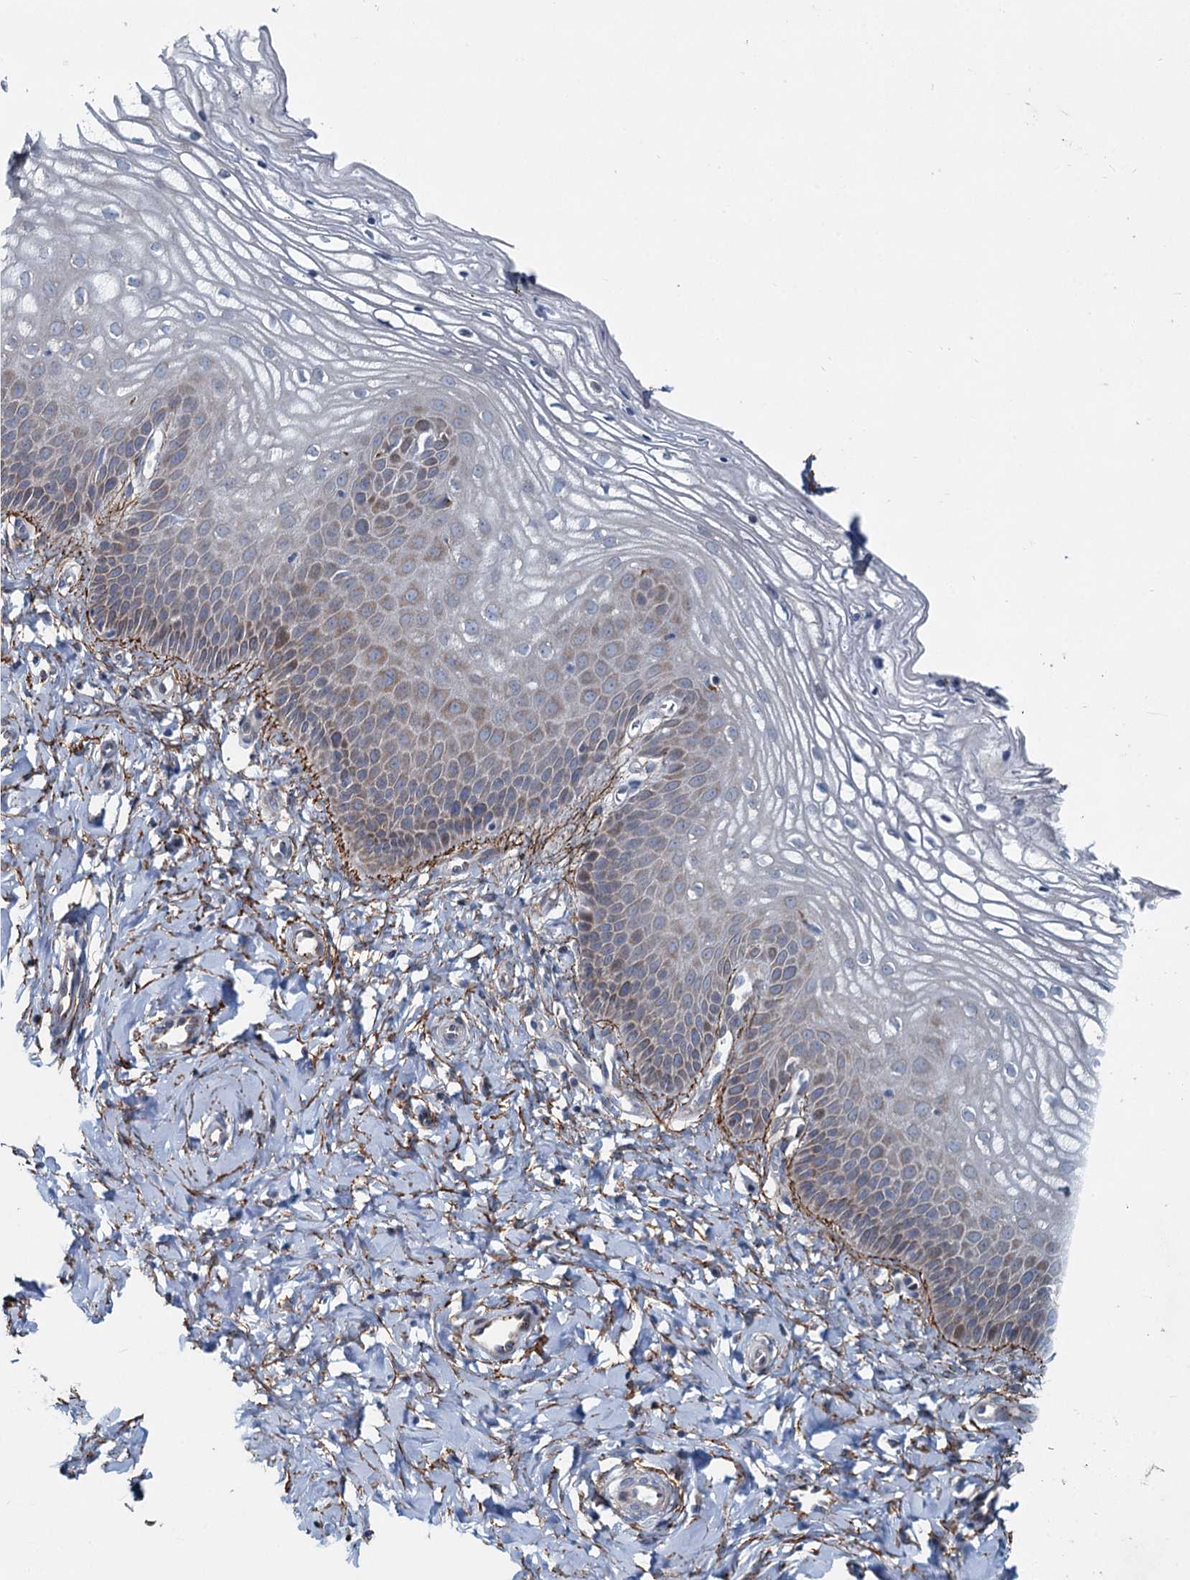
{"staining": {"intensity": "weak", "quantity": "25%-75%", "location": "cytoplasmic/membranous"}, "tissue": "vagina", "cell_type": "Squamous epithelial cells", "image_type": "normal", "snomed": [{"axis": "morphology", "description": "Normal tissue, NOS"}, {"axis": "topography", "description": "Vagina"}, {"axis": "topography", "description": "Cervix"}], "caption": "Brown immunohistochemical staining in unremarkable human vagina displays weak cytoplasmic/membranous expression in about 25%-75% of squamous epithelial cells. (DAB = brown stain, brightfield microscopy at high magnification).", "gene": "ADCY2", "patient": {"sex": "female", "age": 40}}